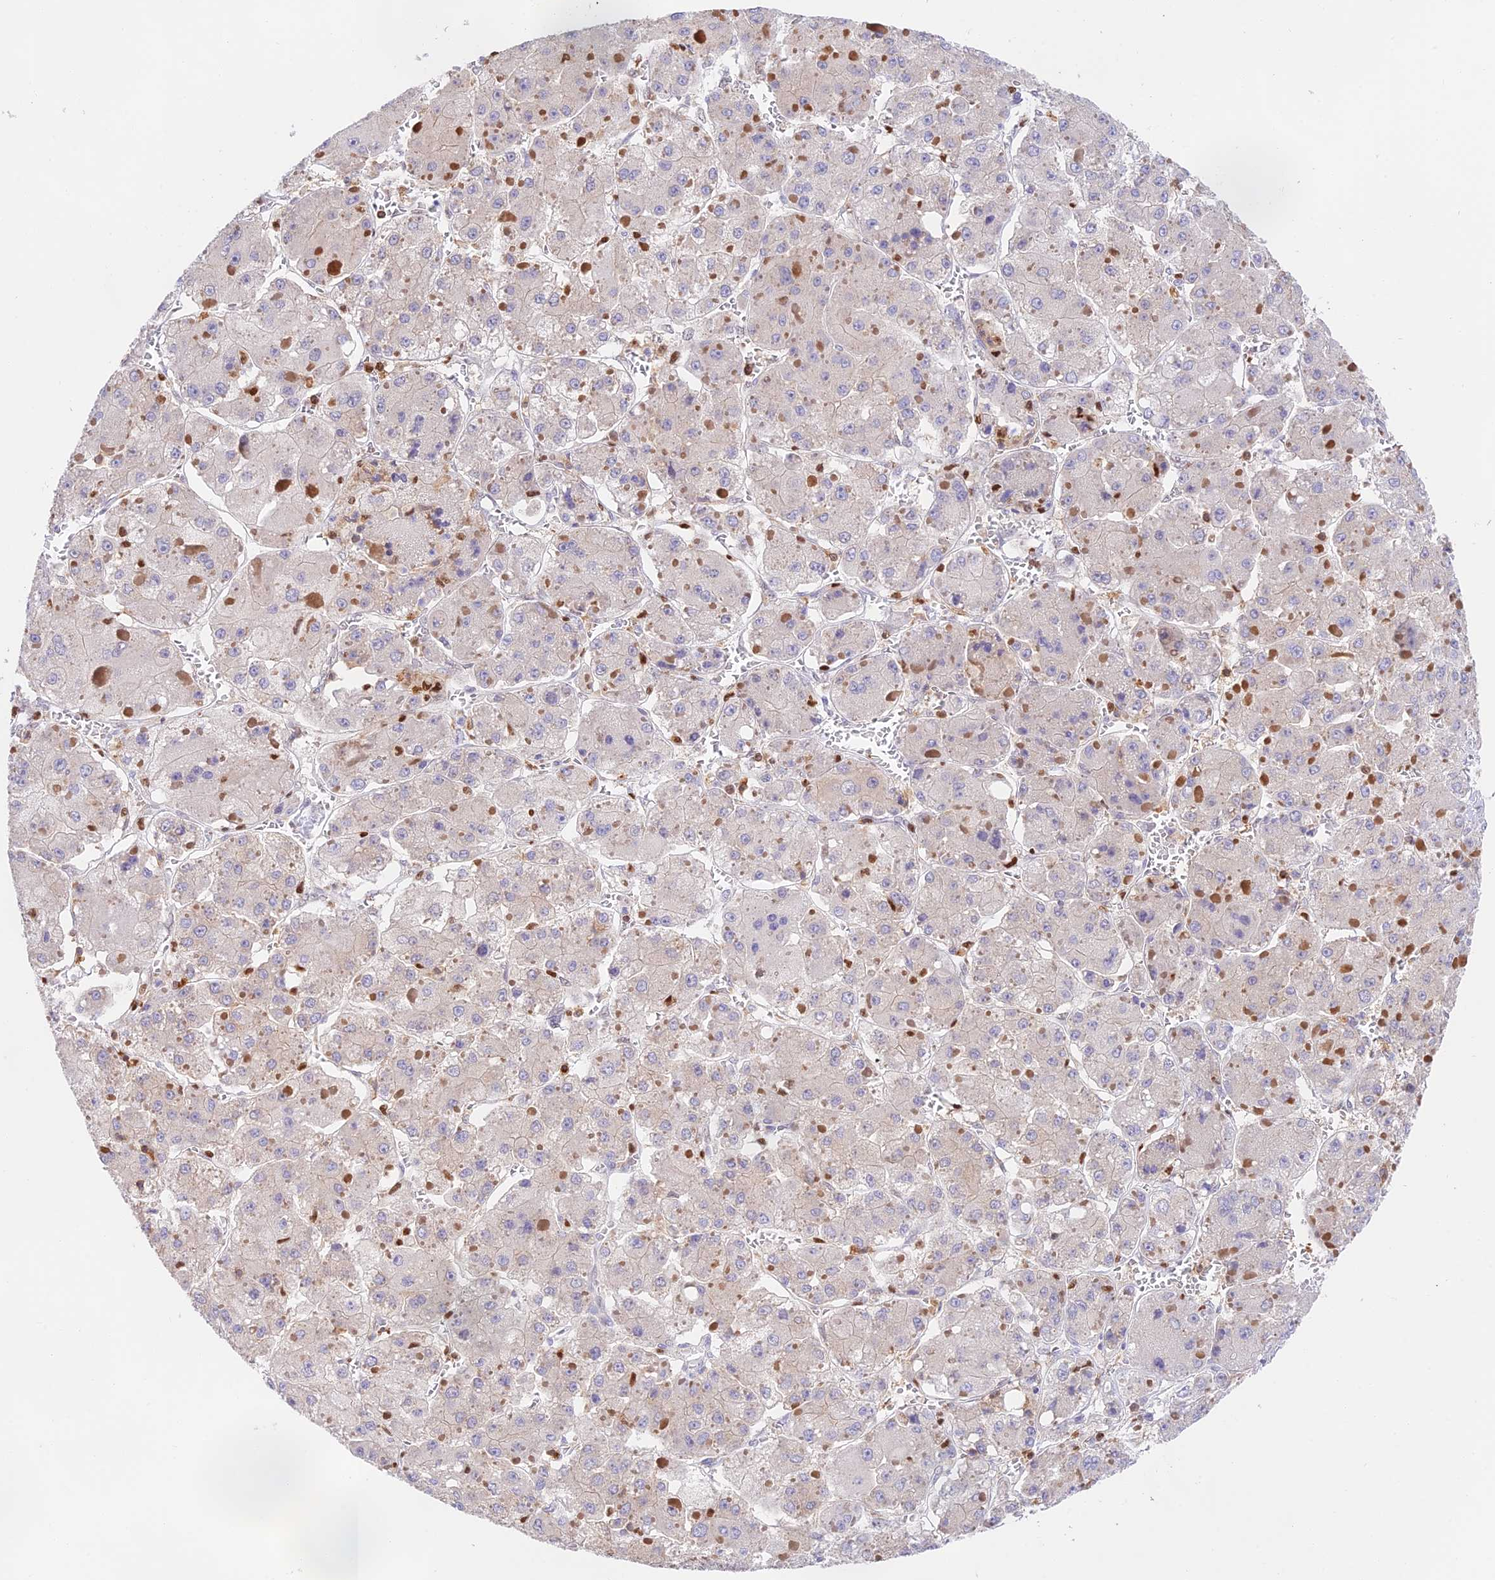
{"staining": {"intensity": "negative", "quantity": "none", "location": "none"}, "tissue": "liver cancer", "cell_type": "Tumor cells", "image_type": "cancer", "snomed": [{"axis": "morphology", "description": "Carcinoma, Hepatocellular, NOS"}, {"axis": "topography", "description": "Liver"}], "caption": "Immunohistochemistry of hepatocellular carcinoma (liver) exhibits no expression in tumor cells.", "gene": "DENND1C", "patient": {"sex": "female", "age": 73}}